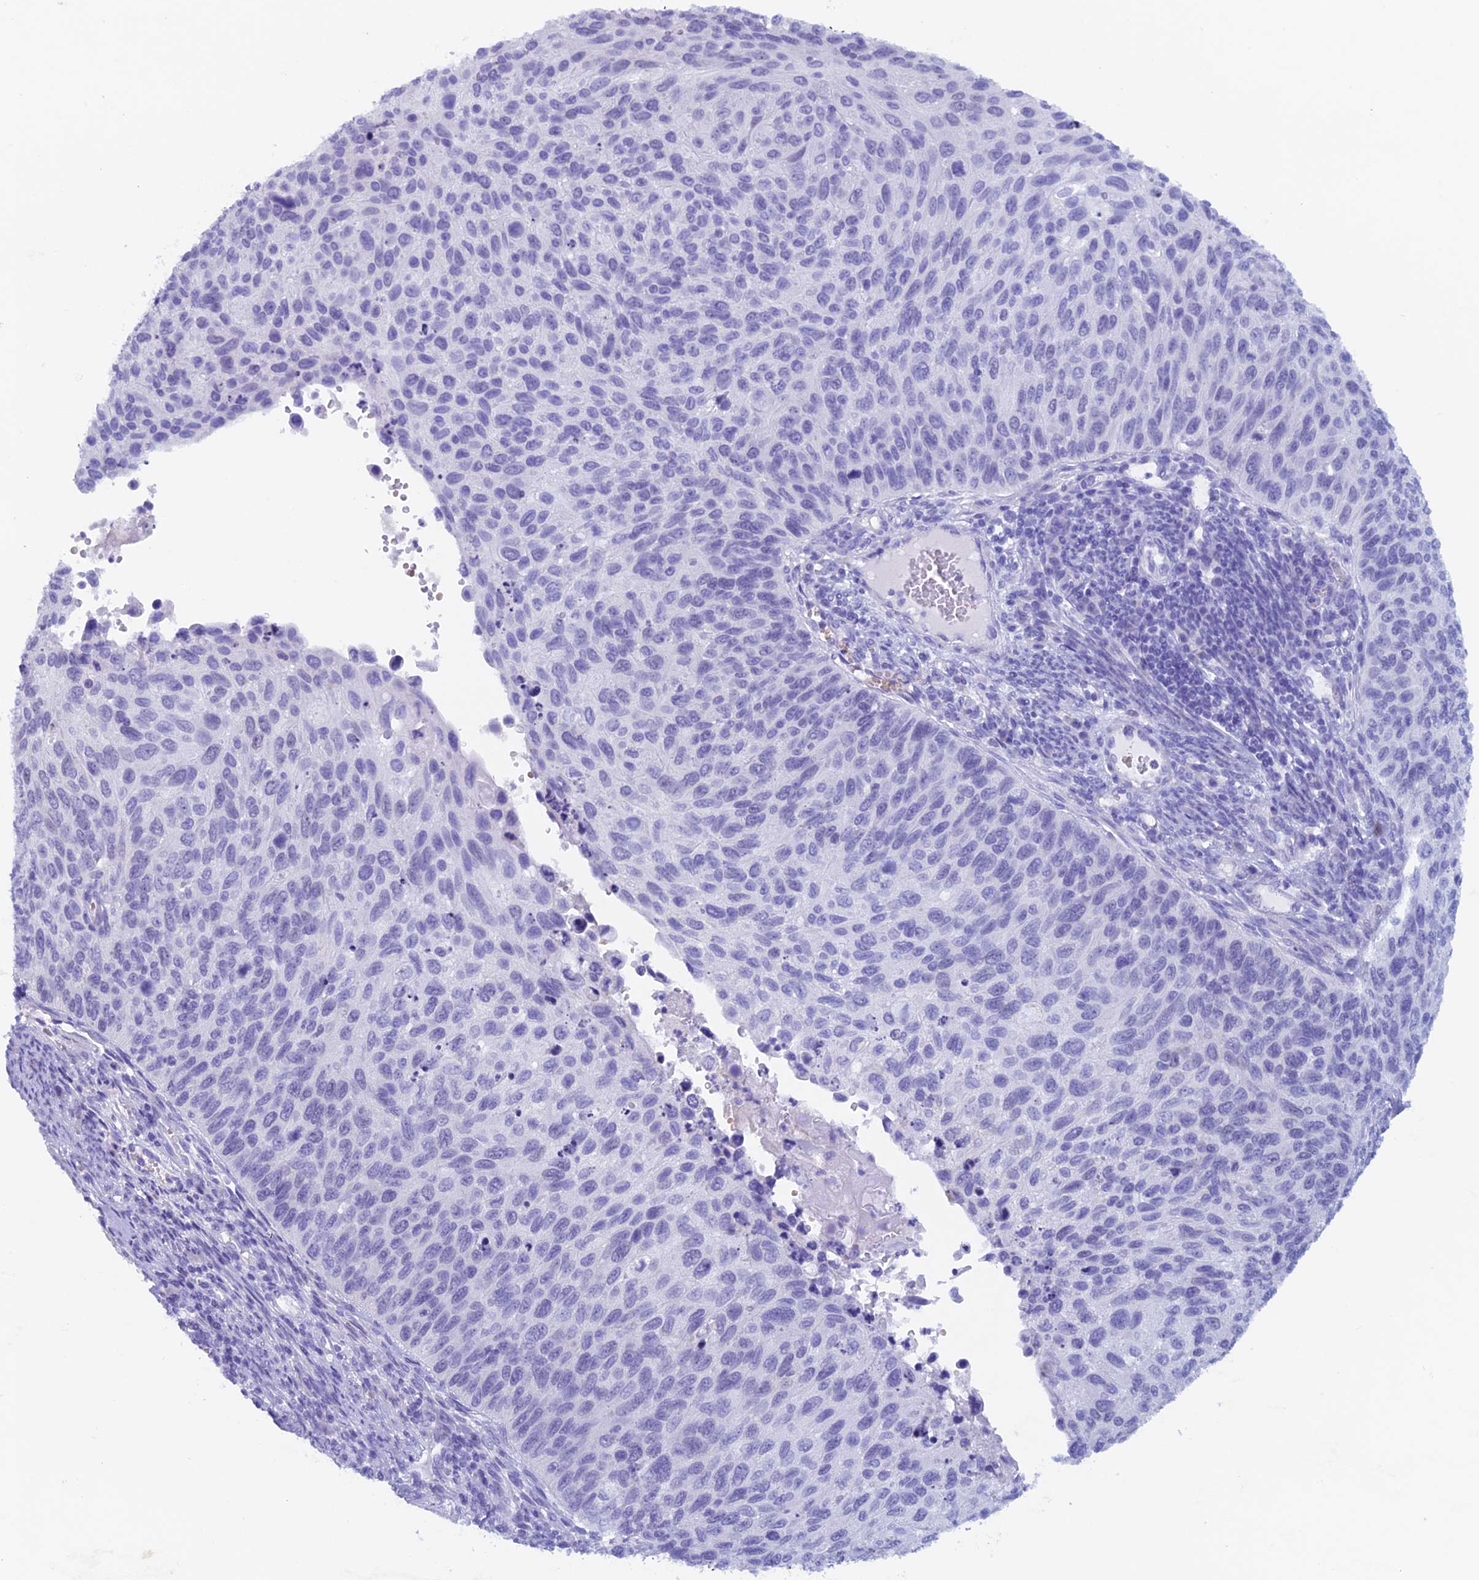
{"staining": {"intensity": "negative", "quantity": "none", "location": "none"}, "tissue": "cervical cancer", "cell_type": "Tumor cells", "image_type": "cancer", "snomed": [{"axis": "morphology", "description": "Squamous cell carcinoma, NOS"}, {"axis": "topography", "description": "Cervix"}], "caption": "Histopathology image shows no significant protein positivity in tumor cells of cervical squamous cell carcinoma. The staining is performed using DAB (3,3'-diaminobenzidine) brown chromogen with nuclei counter-stained in using hematoxylin.", "gene": "PSMC3IP", "patient": {"sex": "female", "age": 70}}